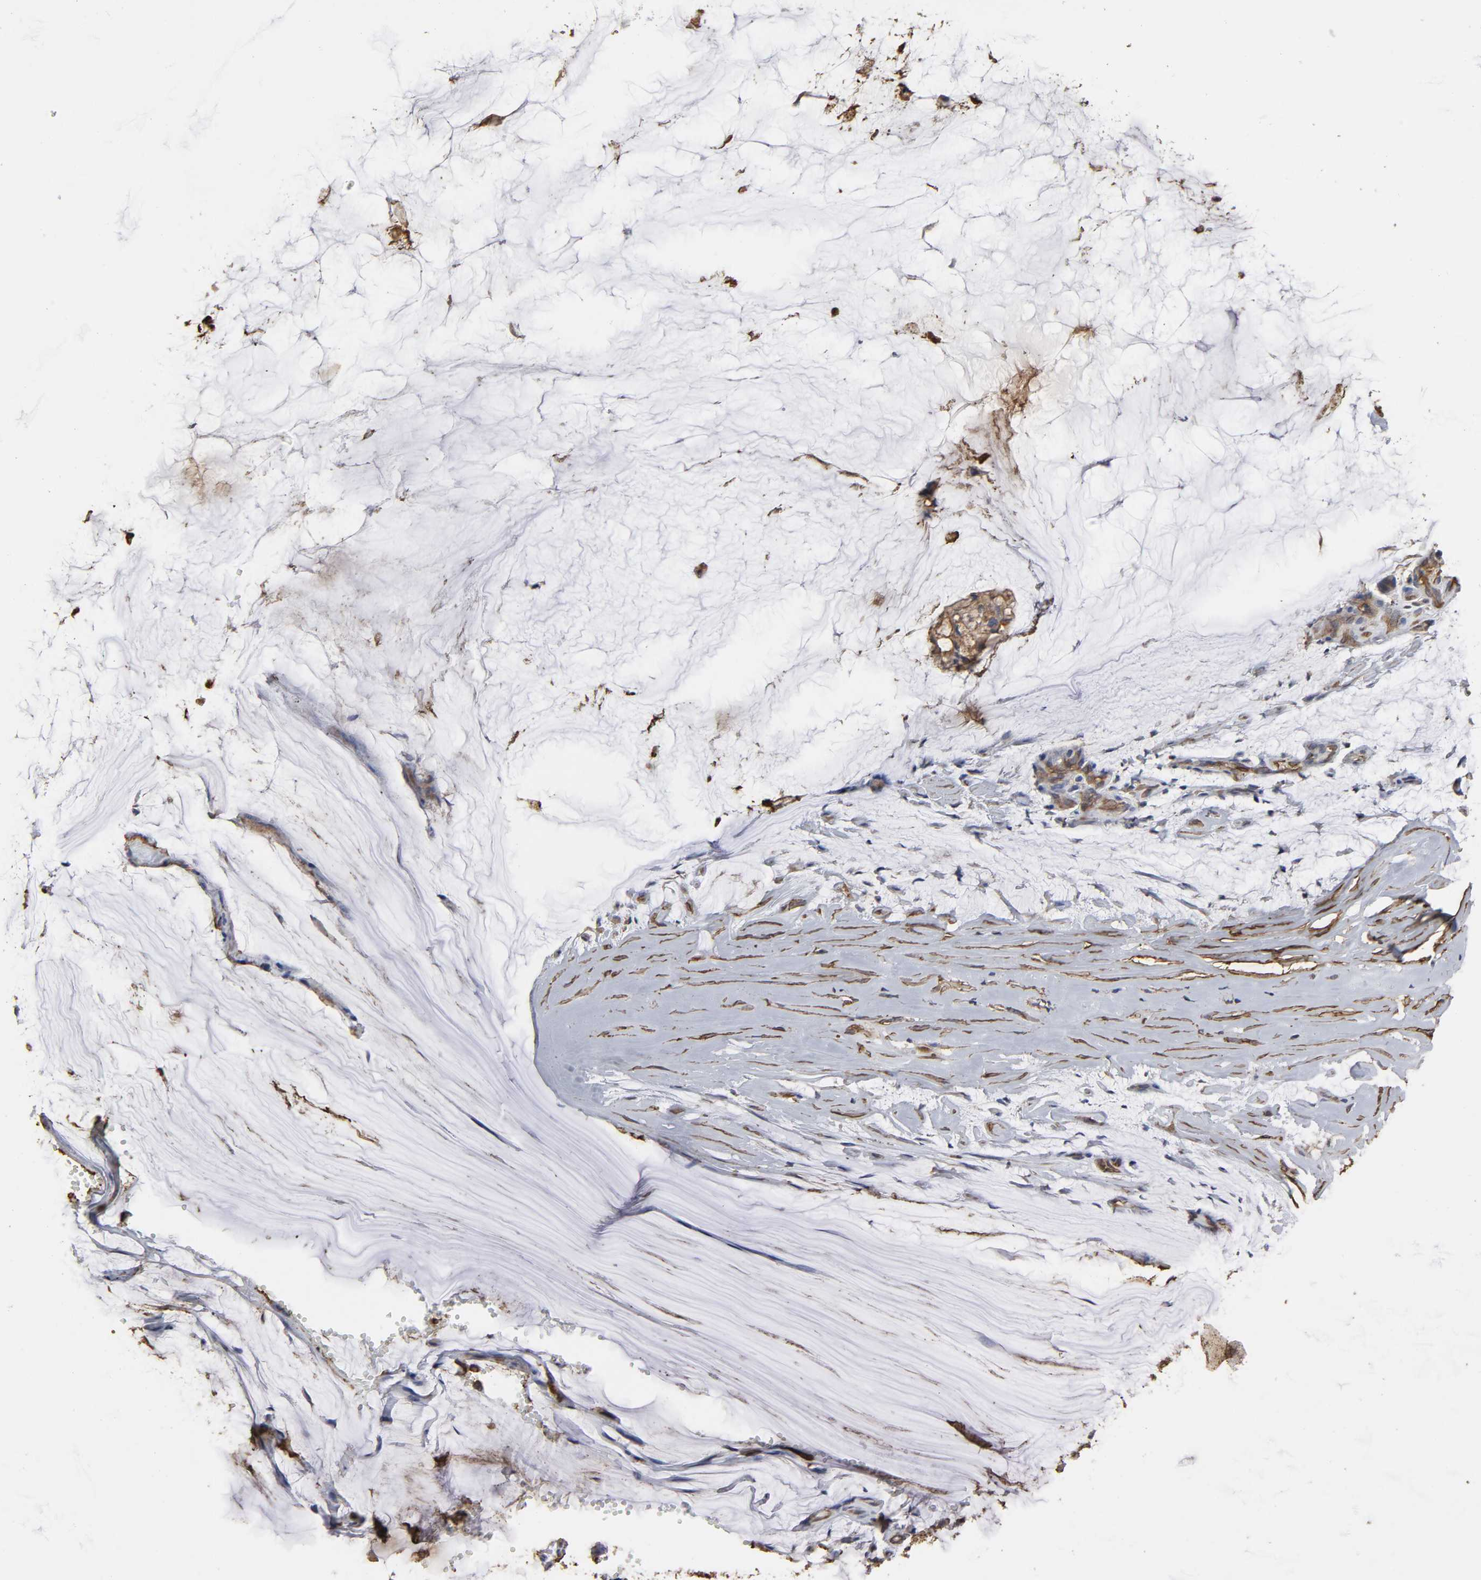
{"staining": {"intensity": "moderate", "quantity": "25%-75%", "location": "cytoplasmic/membranous"}, "tissue": "ovarian cancer", "cell_type": "Tumor cells", "image_type": "cancer", "snomed": [{"axis": "morphology", "description": "Cystadenocarcinoma, mucinous, NOS"}, {"axis": "topography", "description": "Ovary"}], "caption": "Tumor cells reveal medium levels of moderate cytoplasmic/membranous staining in approximately 25%-75% of cells in human ovarian cancer (mucinous cystadenocarcinoma). Using DAB (3,3'-diaminobenzidine) (brown) and hematoxylin (blue) stains, captured at high magnification using brightfield microscopy.", "gene": "ANXA2", "patient": {"sex": "female", "age": 39}}